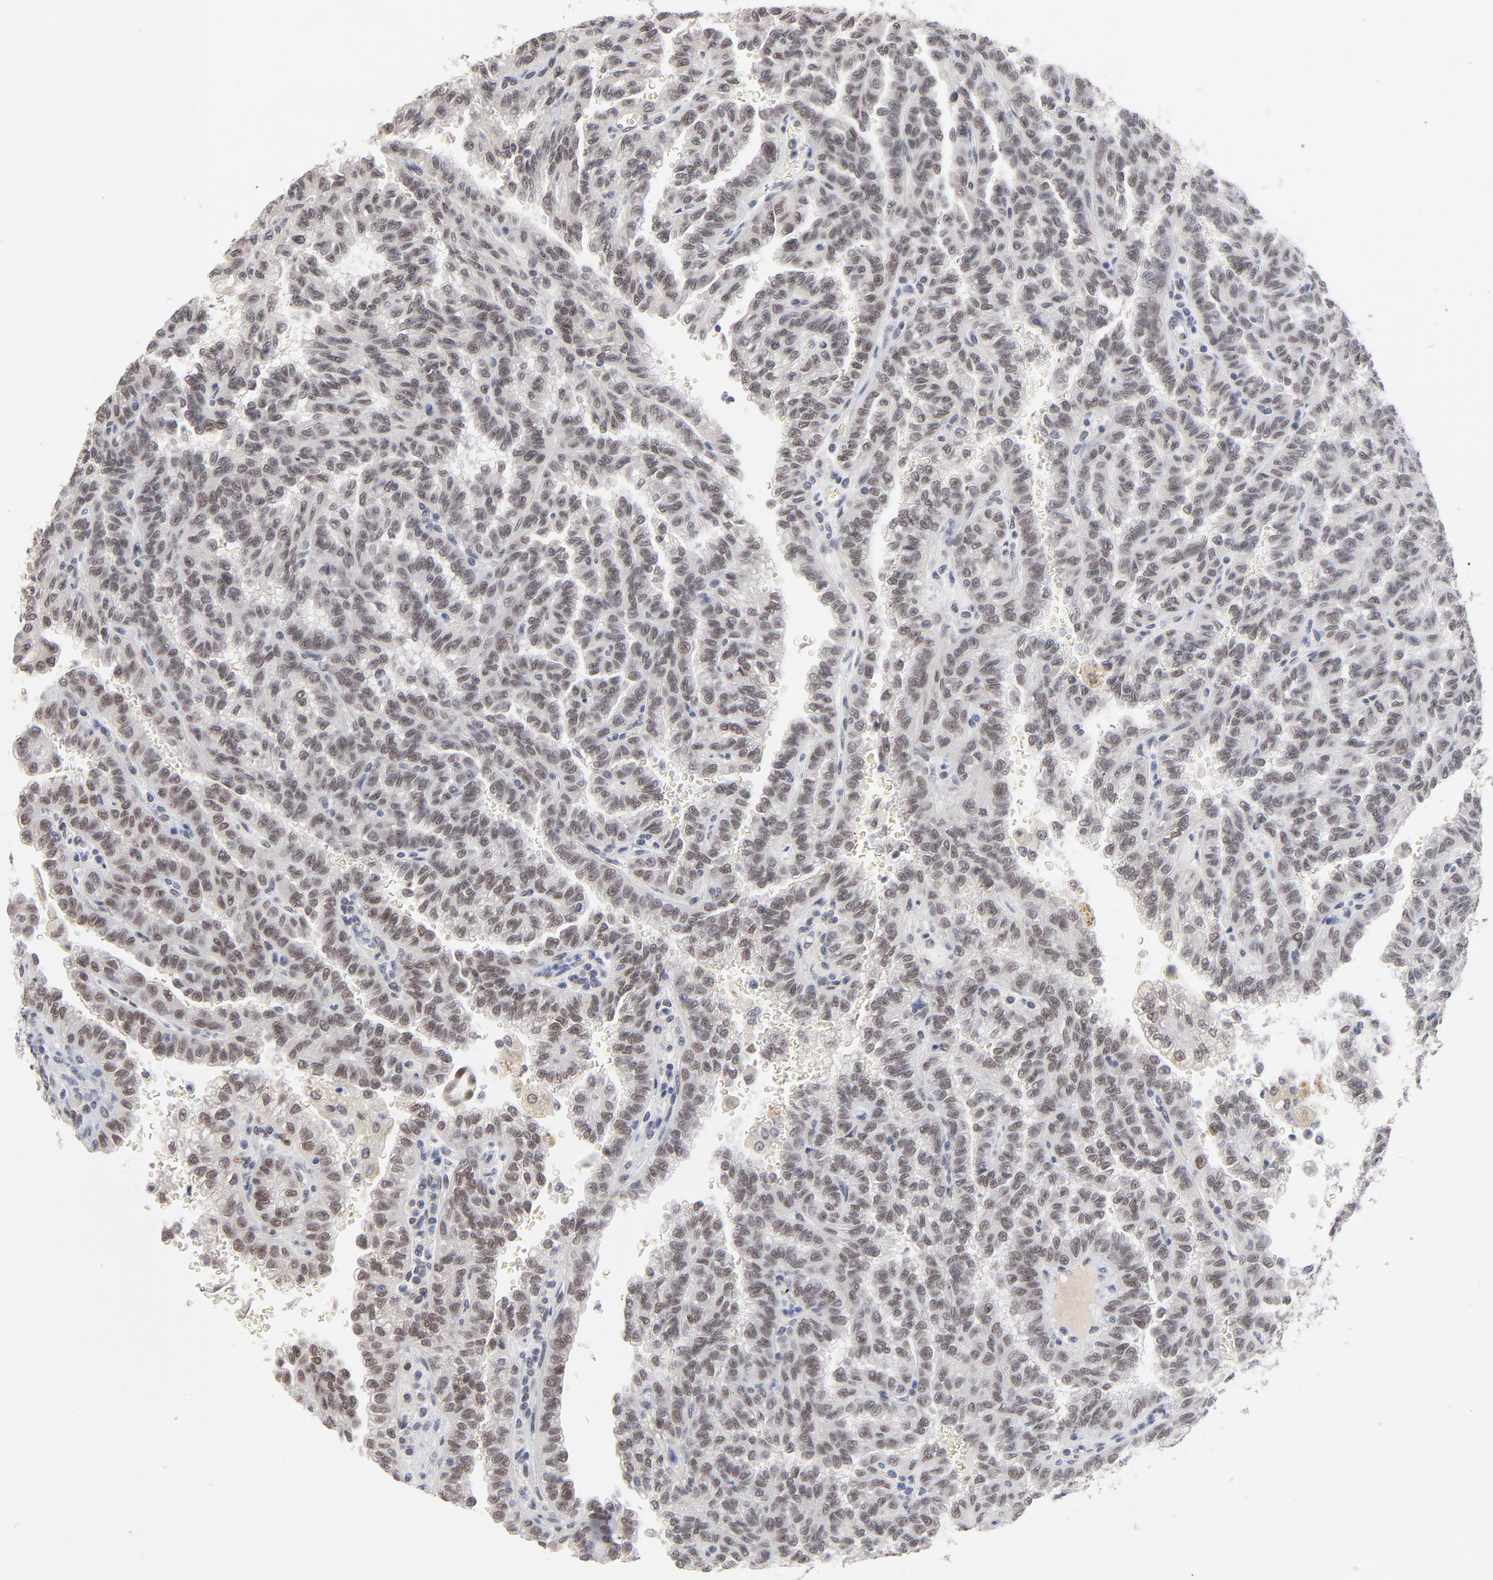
{"staining": {"intensity": "weak", "quantity": "<25%", "location": "nuclear"}, "tissue": "renal cancer", "cell_type": "Tumor cells", "image_type": "cancer", "snomed": [{"axis": "morphology", "description": "Inflammation, NOS"}, {"axis": "morphology", "description": "Adenocarcinoma, NOS"}, {"axis": "topography", "description": "Kidney"}], "caption": "Immunohistochemistry (IHC) histopathology image of neoplastic tissue: renal cancer stained with DAB shows no significant protein expression in tumor cells.", "gene": "MBIP", "patient": {"sex": "male", "age": 68}}